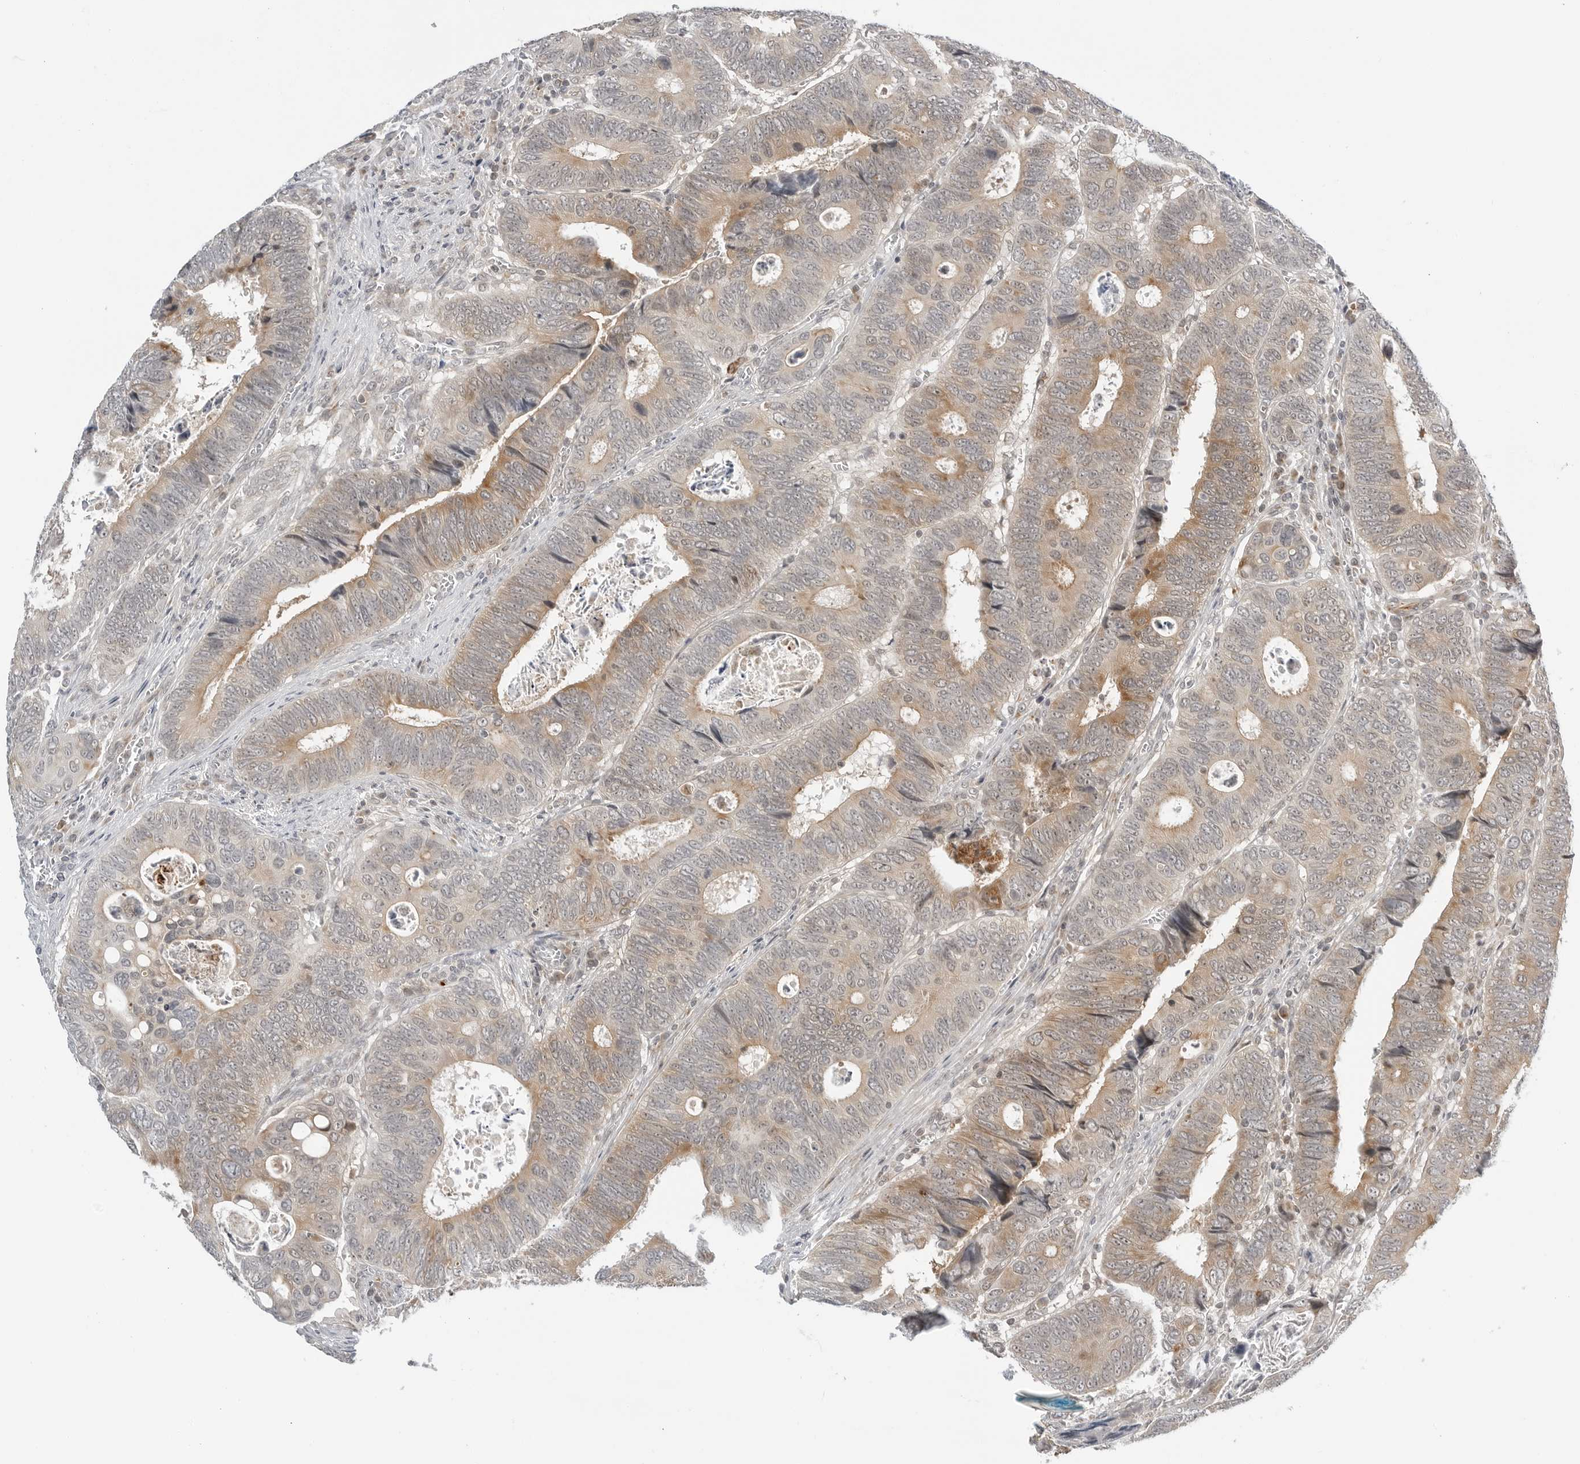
{"staining": {"intensity": "moderate", "quantity": "25%-75%", "location": "cytoplasmic/membranous"}, "tissue": "colorectal cancer", "cell_type": "Tumor cells", "image_type": "cancer", "snomed": [{"axis": "morphology", "description": "Adenocarcinoma, NOS"}, {"axis": "topography", "description": "Colon"}], "caption": "Protein staining reveals moderate cytoplasmic/membranous positivity in approximately 25%-75% of tumor cells in colorectal adenocarcinoma. Immunohistochemistry stains the protein in brown and the nuclei are stained blue.", "gene": "PEX2", "patient": {"sex": "male", "age": 72}}